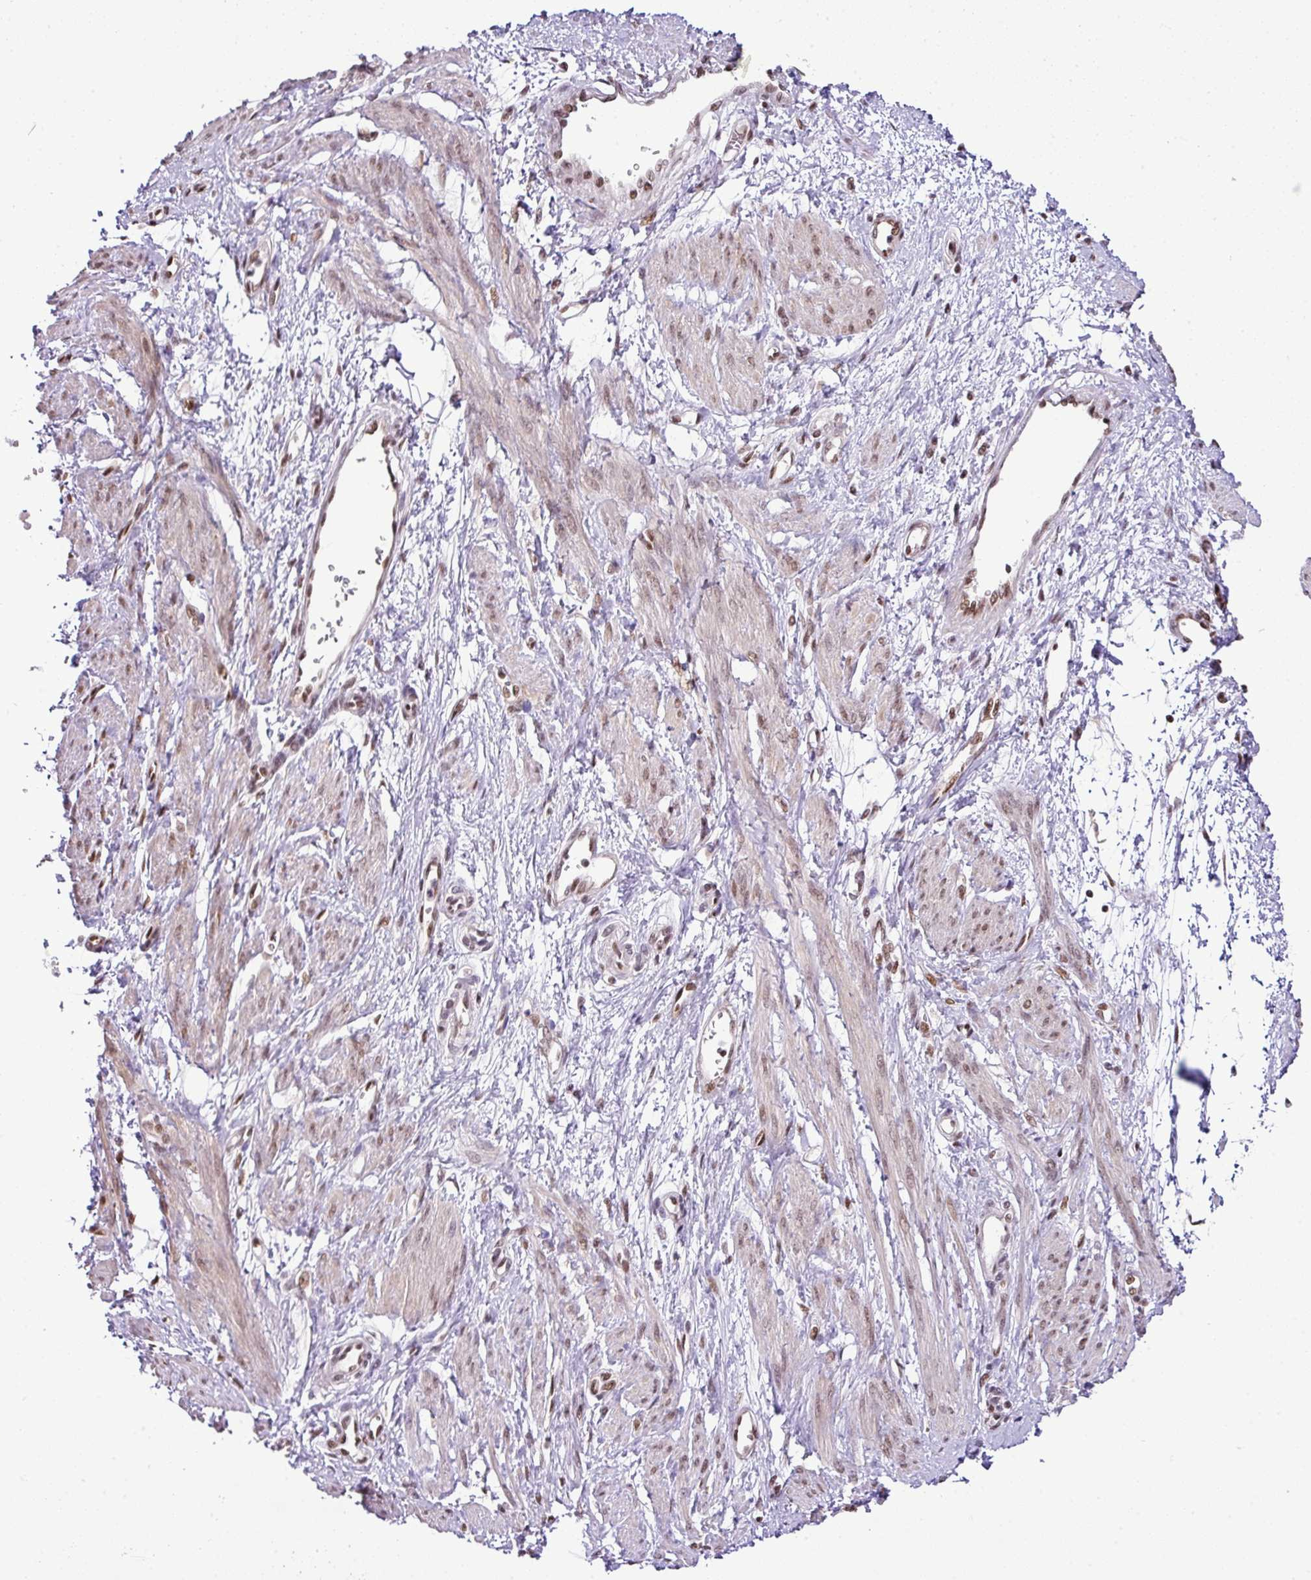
{"staining": {"intensity": "moderate", "quantity": "25%-75%", "location": "nuclear"}, "tissue": "smooth muscle", "cell_type": "Smooth muscle cells", "image_type": "normal", "snomed": [{"axis": "morphology", "description": "Normal tissue, NOS"}, {"axis": "topography", "description": "Smooth muscle"}, {"axis": "topography", "description": "Uterus"}], "caption": "About 25%-75% of smooth muscle cells in benign human smooth muscle reveal moderate nuclear protein expression as visualized by brown immunohistochemical staining.", "gene": "PGAP4", "patient": {"sex": "female", "age": 39}}